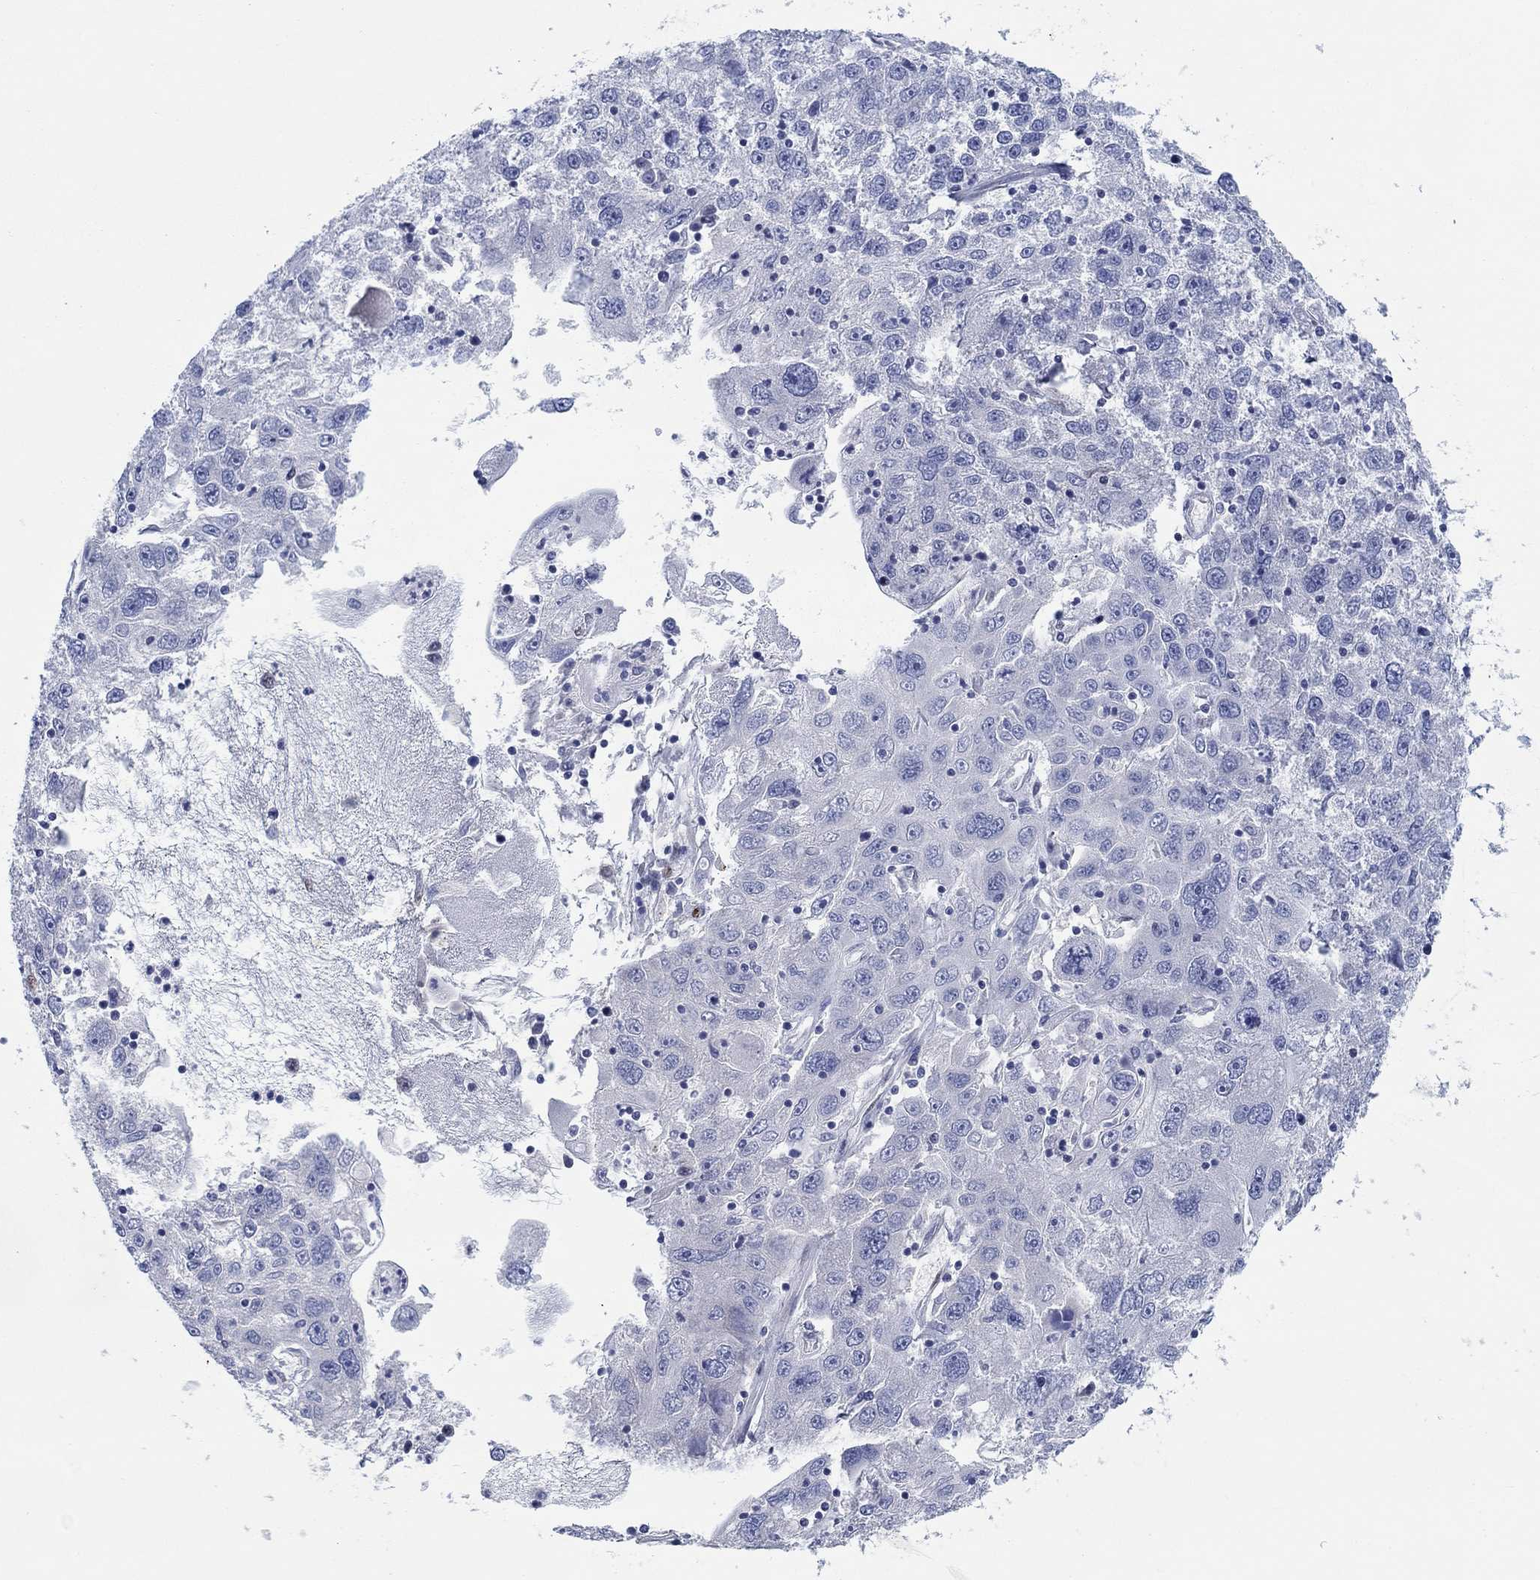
{"staining": {"intensity": "negative", "quantity": "none", "location": "none"}, "tissue": "stomach cancer", "cell_type": "Tumor cells", "image_type": "cancer", "snomed": [{"axis": "morphology", "description": "Adenocarcinoma, NOS"}, {"axis": "topography", "description": "Stomach"}], "caption": "High power microscopy photomicrograph of an immunohistochemistry (IHC) micrograph of stomach adenocarcinoma, revealing no significant expression in tumor cells. (IHC, brightfield microscopy, high magnification).", "gene": "ZEB1", "patient": {"sex": "male", "age": 56}}